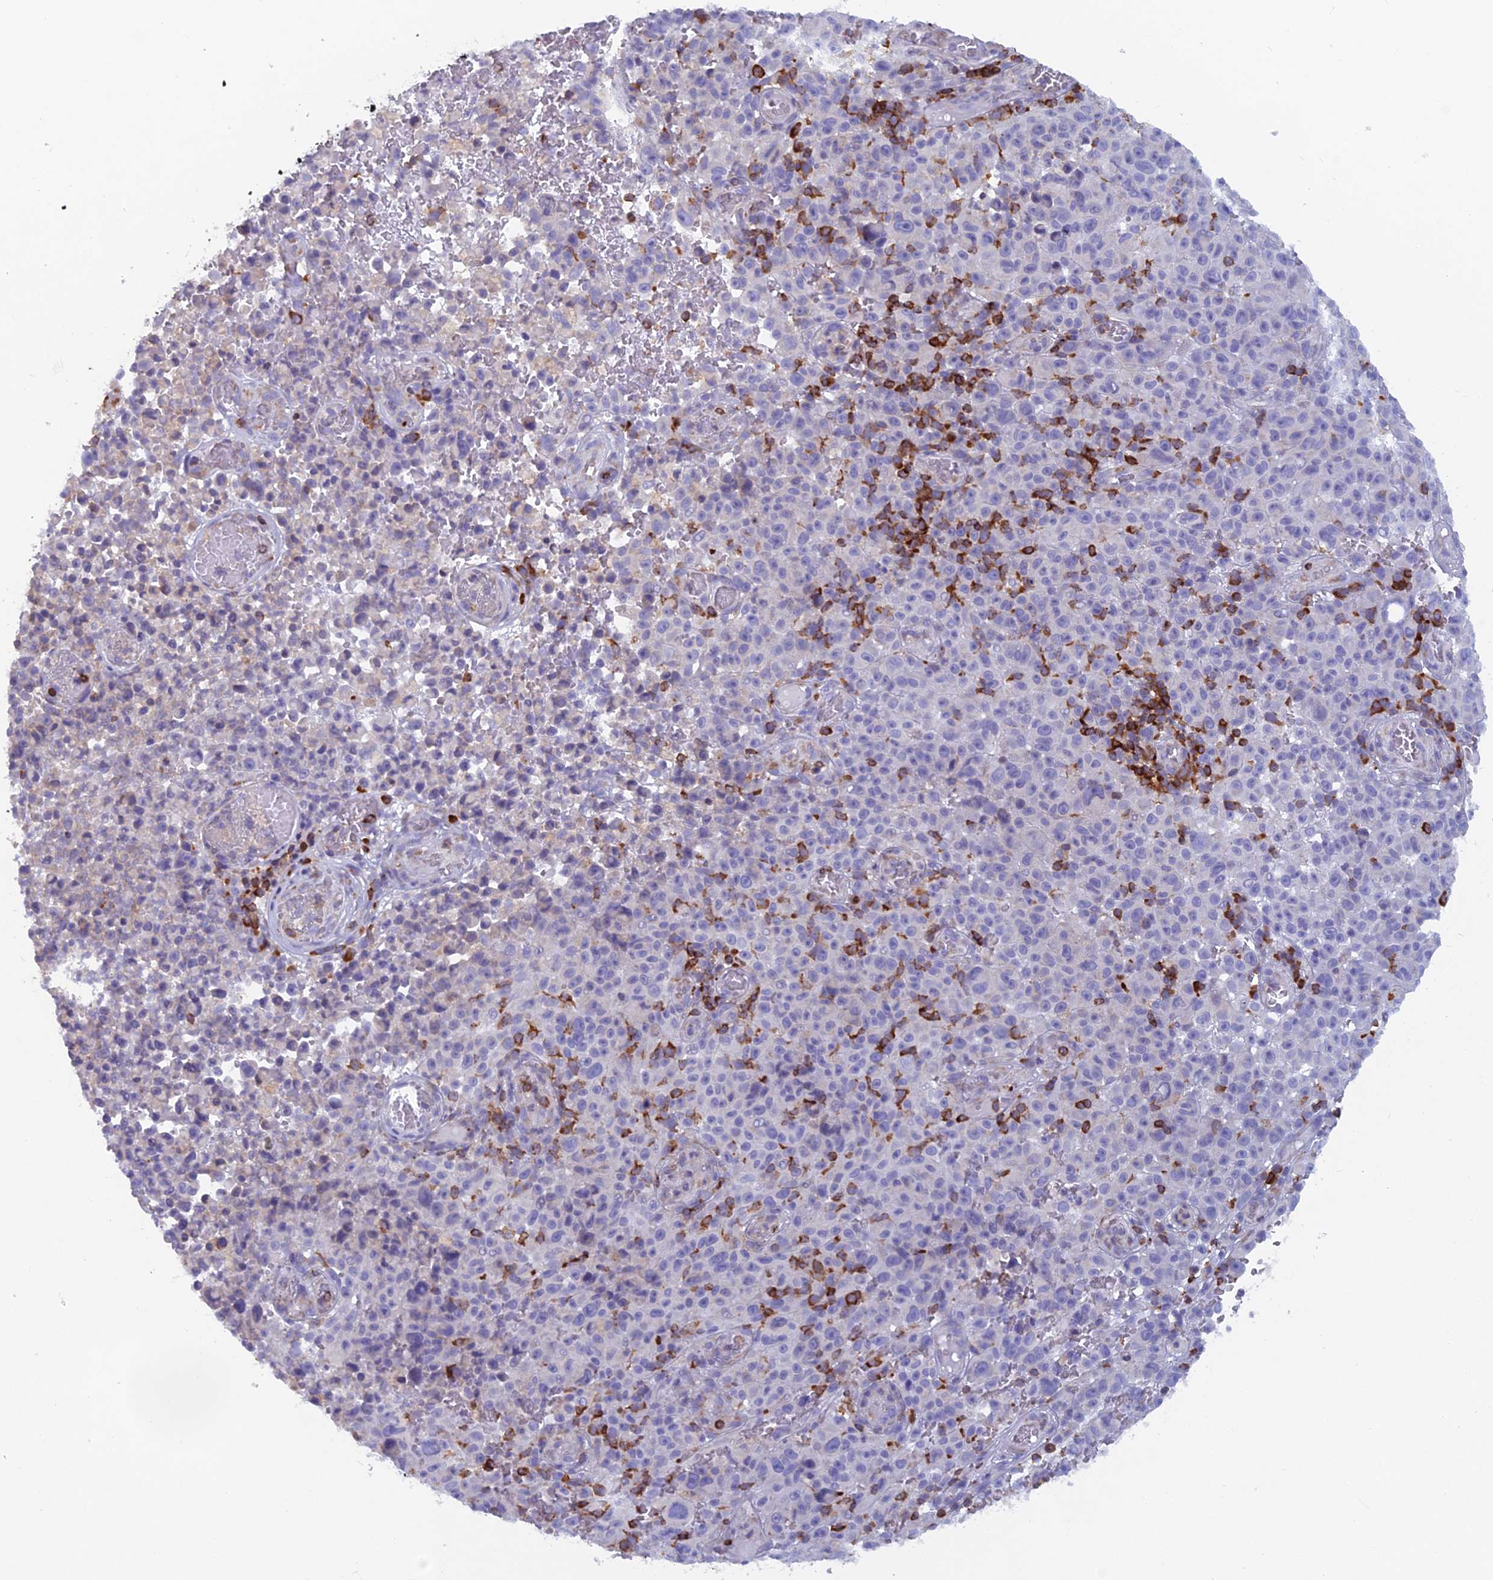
{"staining": {"intensity": "negative", "quantity": "none", "location": "none"}, "tissue": "melanoma", "cell_type": "Tumor cells", "image_type": "cancer", "snomed": [{"axis": "morphology", "description": "Malignant melanoma, NOS"}, {"axis": "topography", "description": "Skin"}], "caption": "IHC of human malignant melanoma exhibits no expression in tumor cells.", "gene": "ABI3BP", "patient": {"sex": "female", "age": 82}}